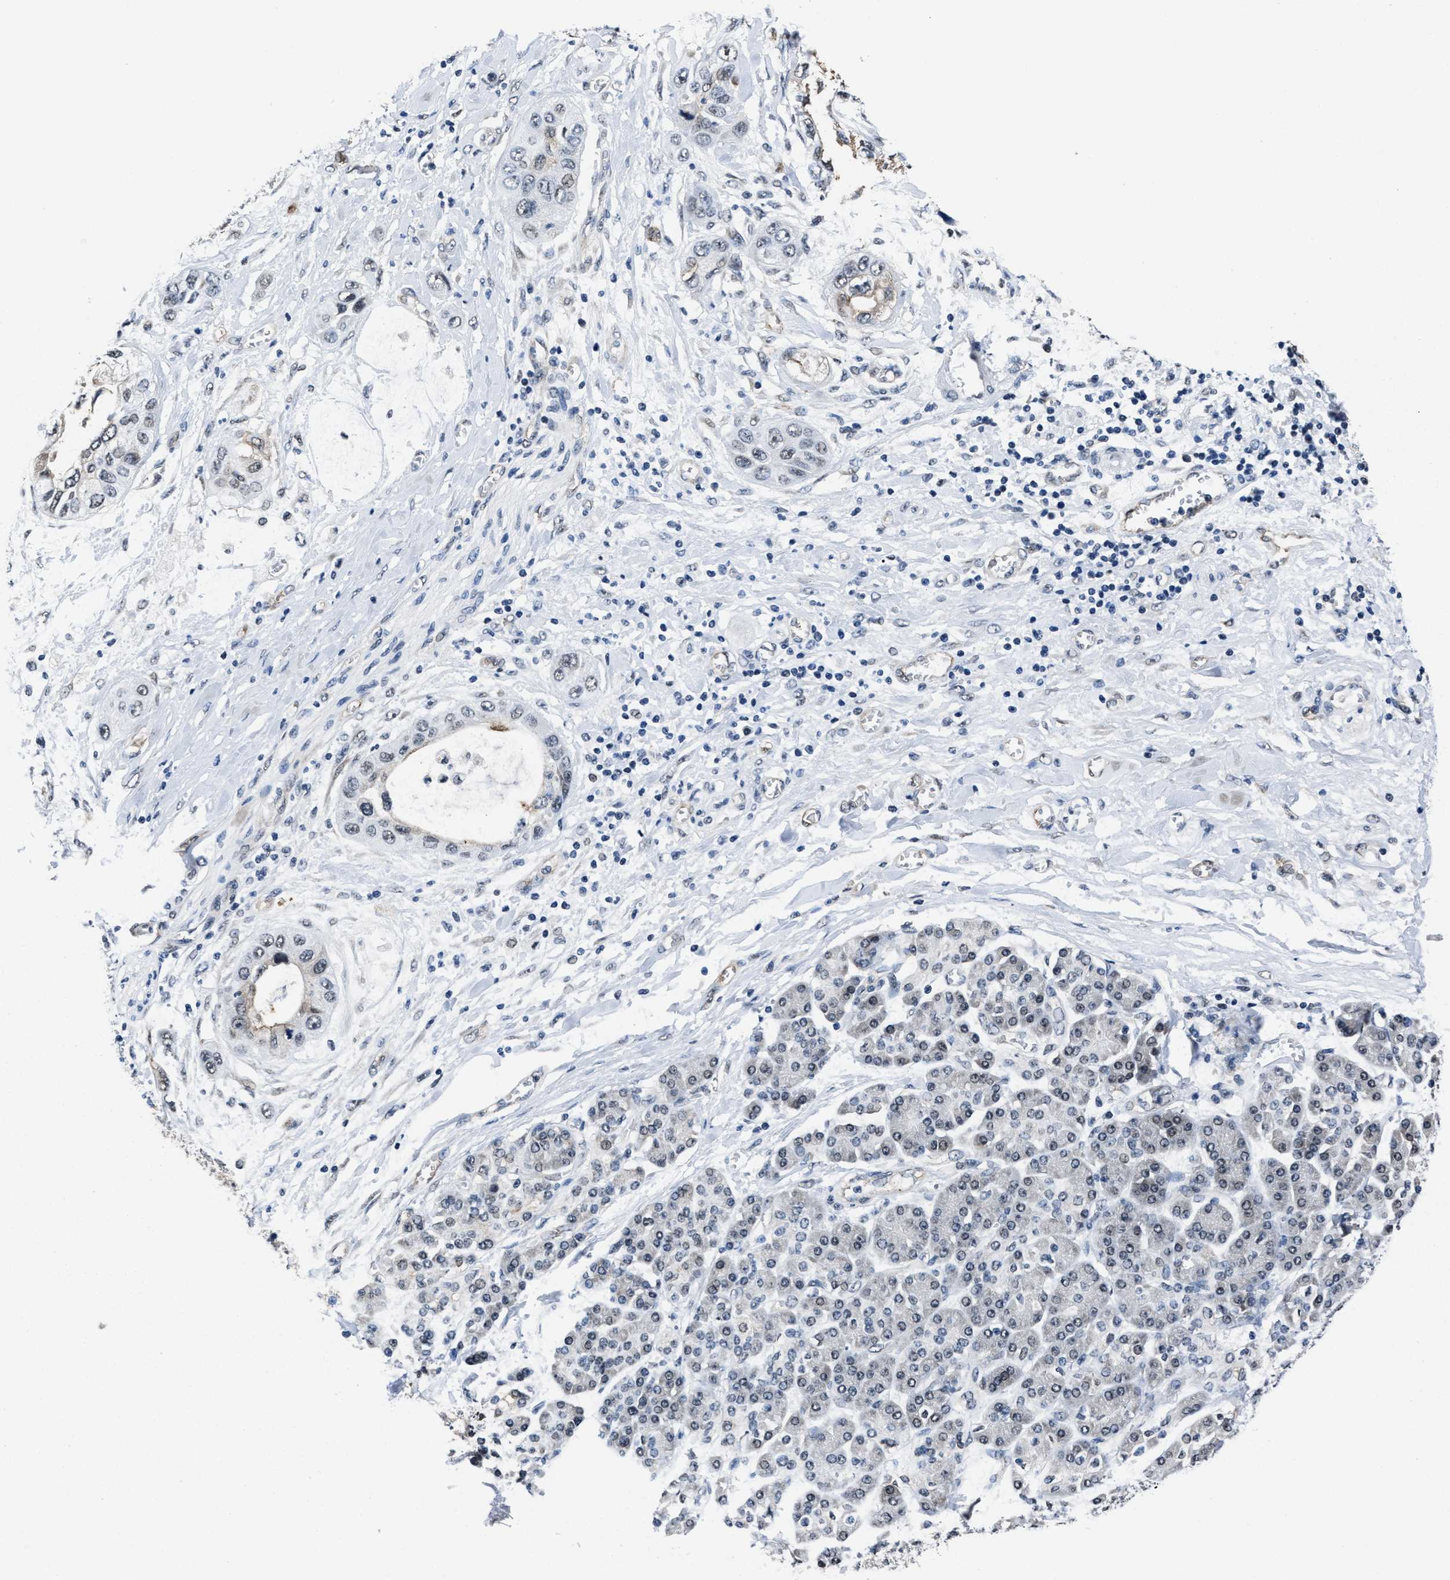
{"staining": {"intensity": "negative", "quantity": "none", "location": "none"}, "tissue": "pancreatic cancer", "cell_type": "Tumor cells", "image_type": "cancer", "snomed": [{"axis": "morphology", "description": "Adenocarcinoma, NOS"}, {"axis": "topography", "description": "Pancreas"}], "caption": "This is an immunohistochemistry image of adenocarcinoma (pancreatic). There is no positivity in tumor cells.", "gene": "MARCKSL1", "patient": {"sex": "female", "age": 70}}